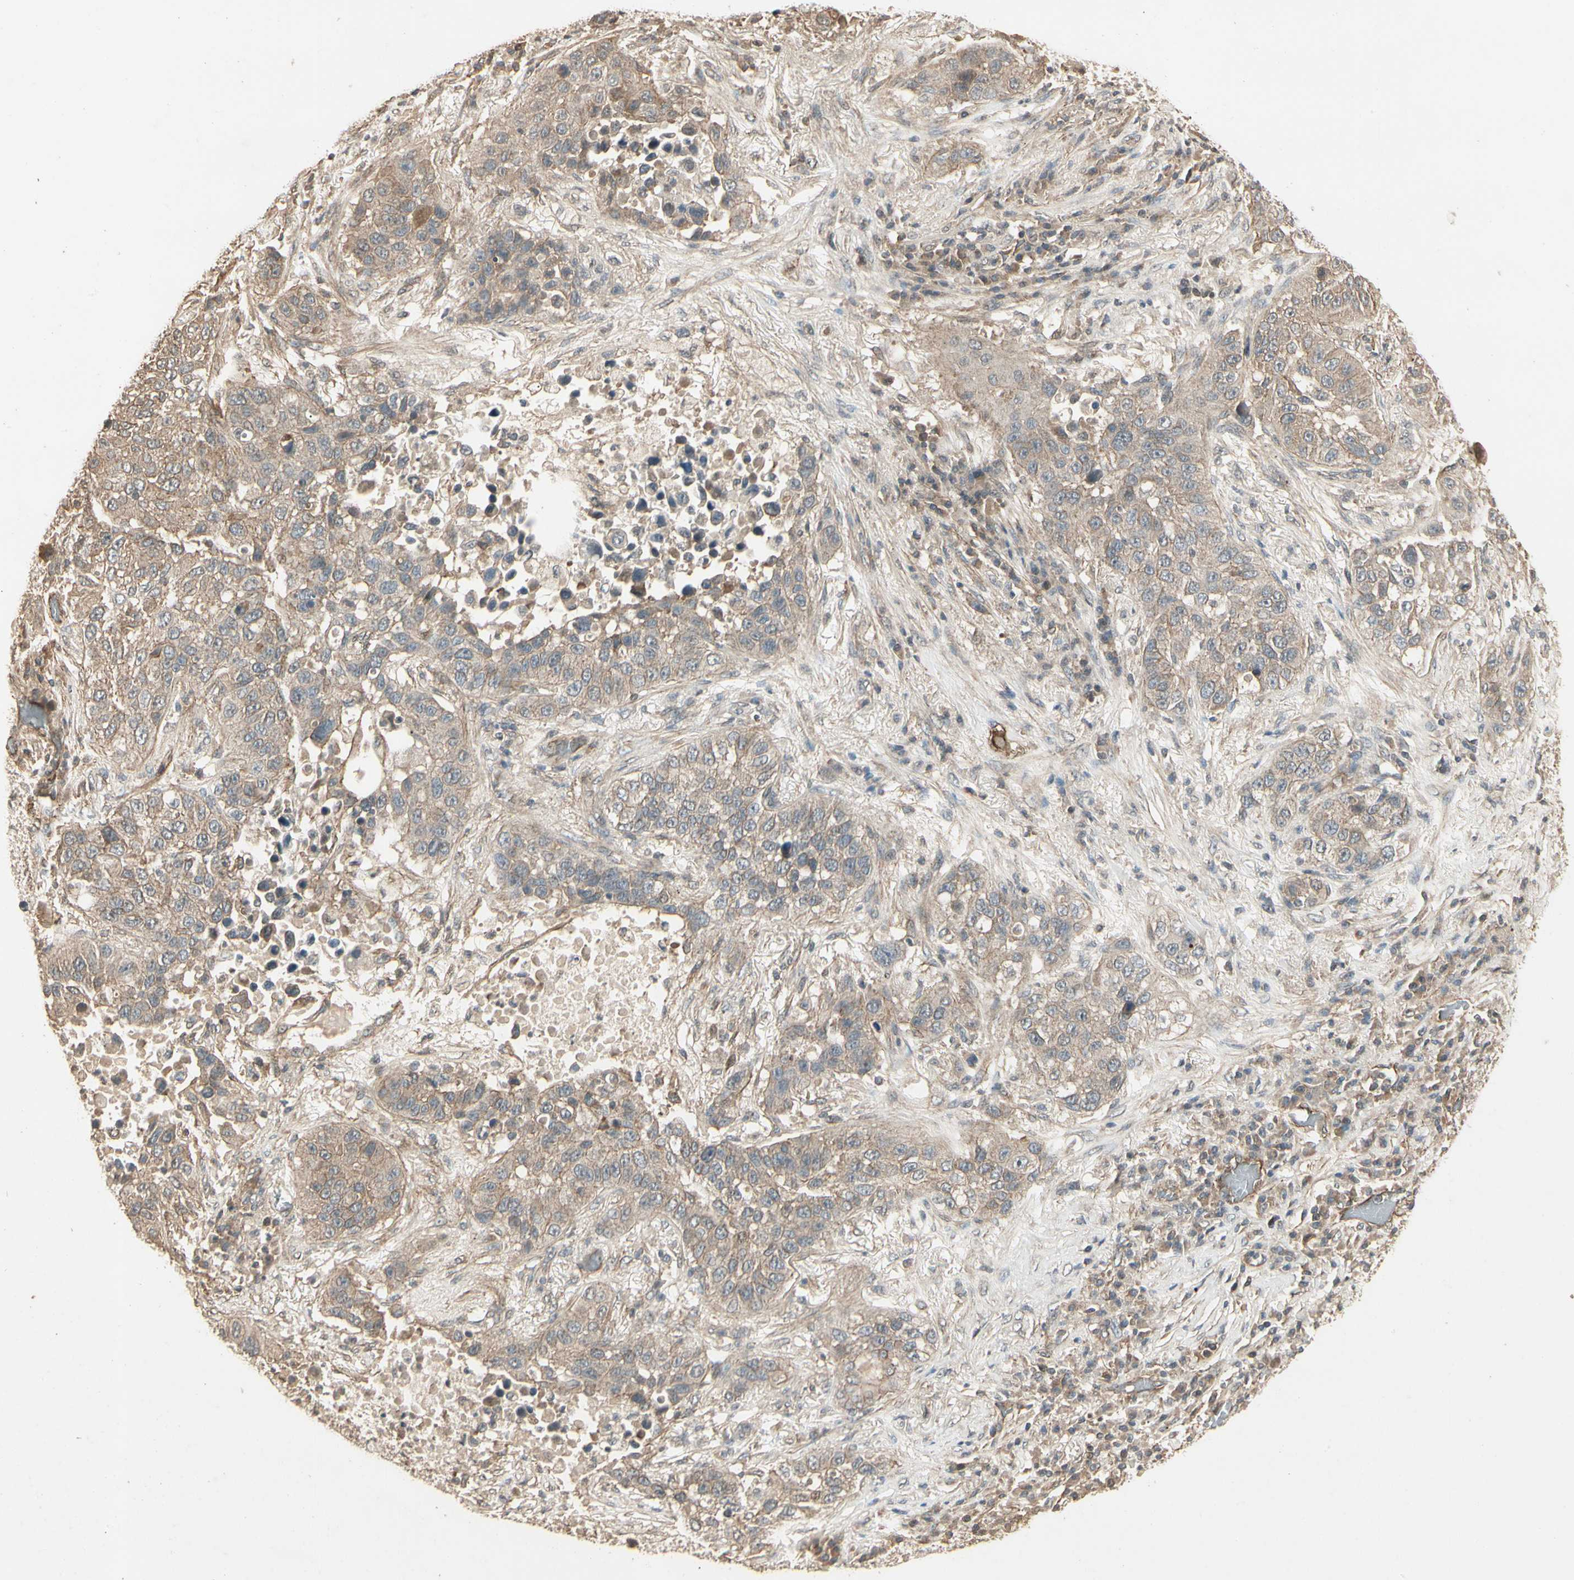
{"staining": {"intensity": "weak", "quantity": ">75%", "location": "cytoplasmic/membranous"}, "tissue": "lung cancer", "cell_type": "Tumor cells", "image_type": "cancer", "snomed": [{"axis": "morphology", "description": "Squamous cell carcinoma, NOS"}, {"axis": "topography", "description": "Lung"}], "caption": "Protein positivity by immunohistochemistry (IHC) reveals weak cytoplasmic/membranous staining in approximately >75% of tumor cells in lung cancer (squamous cell carcinoma).", "gene": "RNF180", "patient": {"sex": "male", "age": 57}}